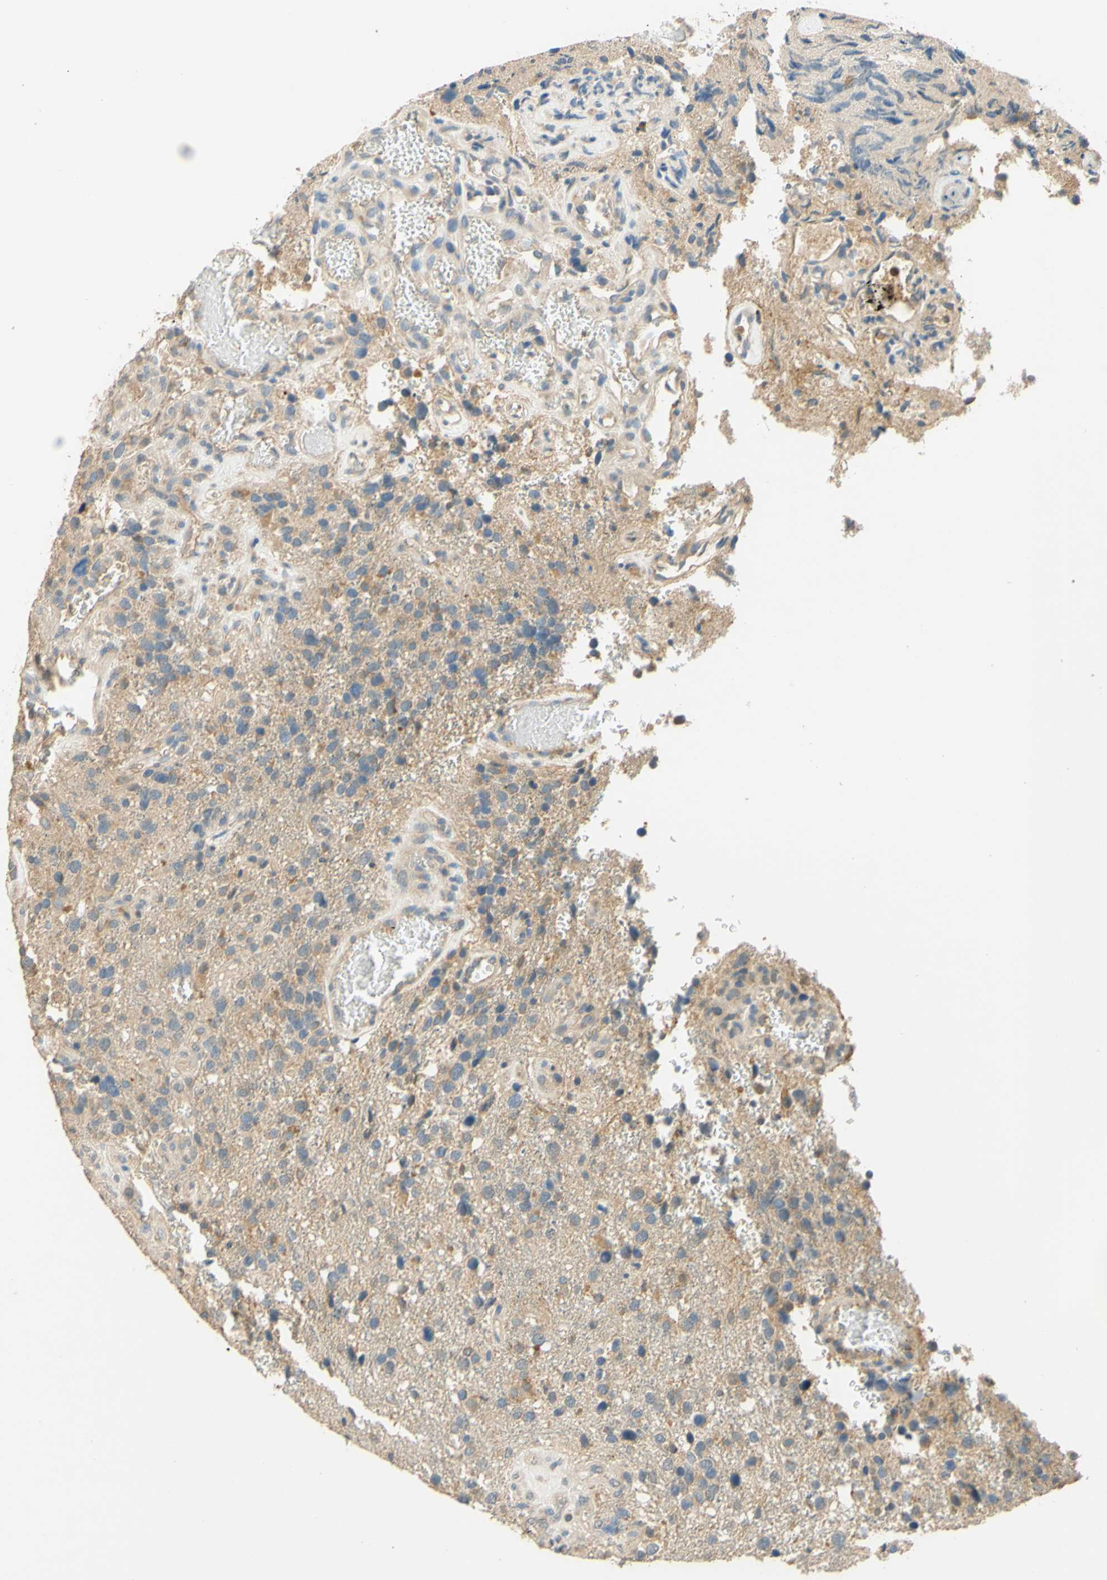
{"staining": {"intensity": "weak", "quantity": "<25%", "location": "cytoplasmic/membranous"}, "tissue": "glioma", "cell_type": "Tumor cells", "image_type": "cancer", "snomed": [{"axis": "morphology", "description": "Glioma, malignant, High grade"}, {"axis": "topography", "description": "Brain"}], "caption": "Immunohistochemistry photomicrograph of neoplastic tissue: human glioma stained with DAB demonstrates no significant protein expression in tumor cells.", "gene": "ENTREP2", "patient": {"sex": "female", "age": 58}}